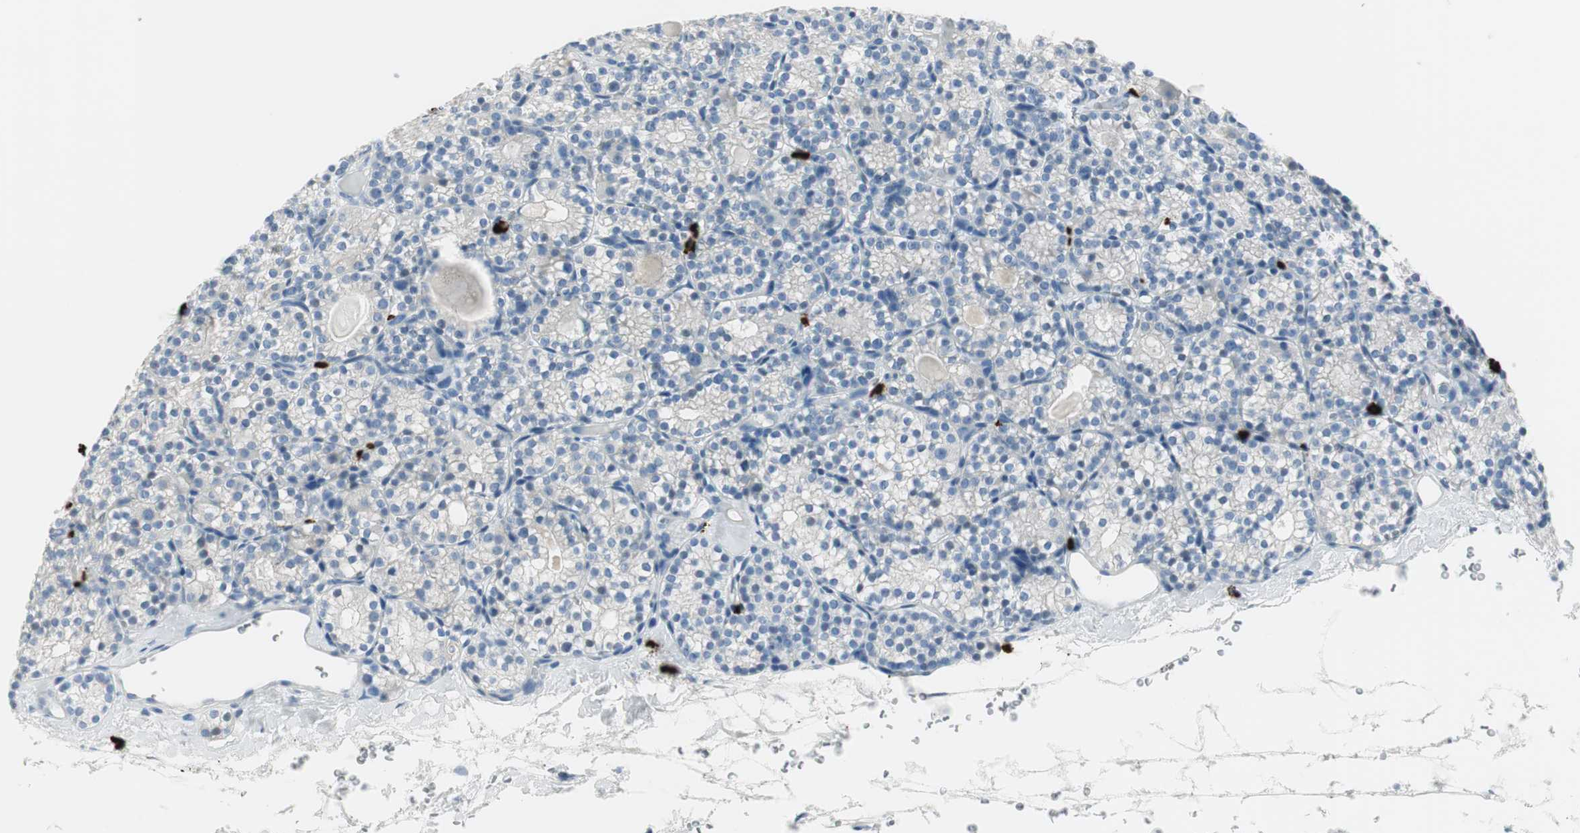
{"staining": {"intensity": "negative", "quantity": "none", "location": "none"}, "tissue": "parathyroid gland", "cell_type": "Glandular cells", "image_type": "normal", "snomed": [{"axis": "morphology", "description": "Normal tissue, NOS"}, {"axis": "topography", "description": "Parathyroid gland"}], "caption": "Immunohistochemistry (IHC) of benign parathyroid gland reveals no positivity in glandular cells.", "gene": "DLG4", "patient": {"sex": "female", "age": 64}}